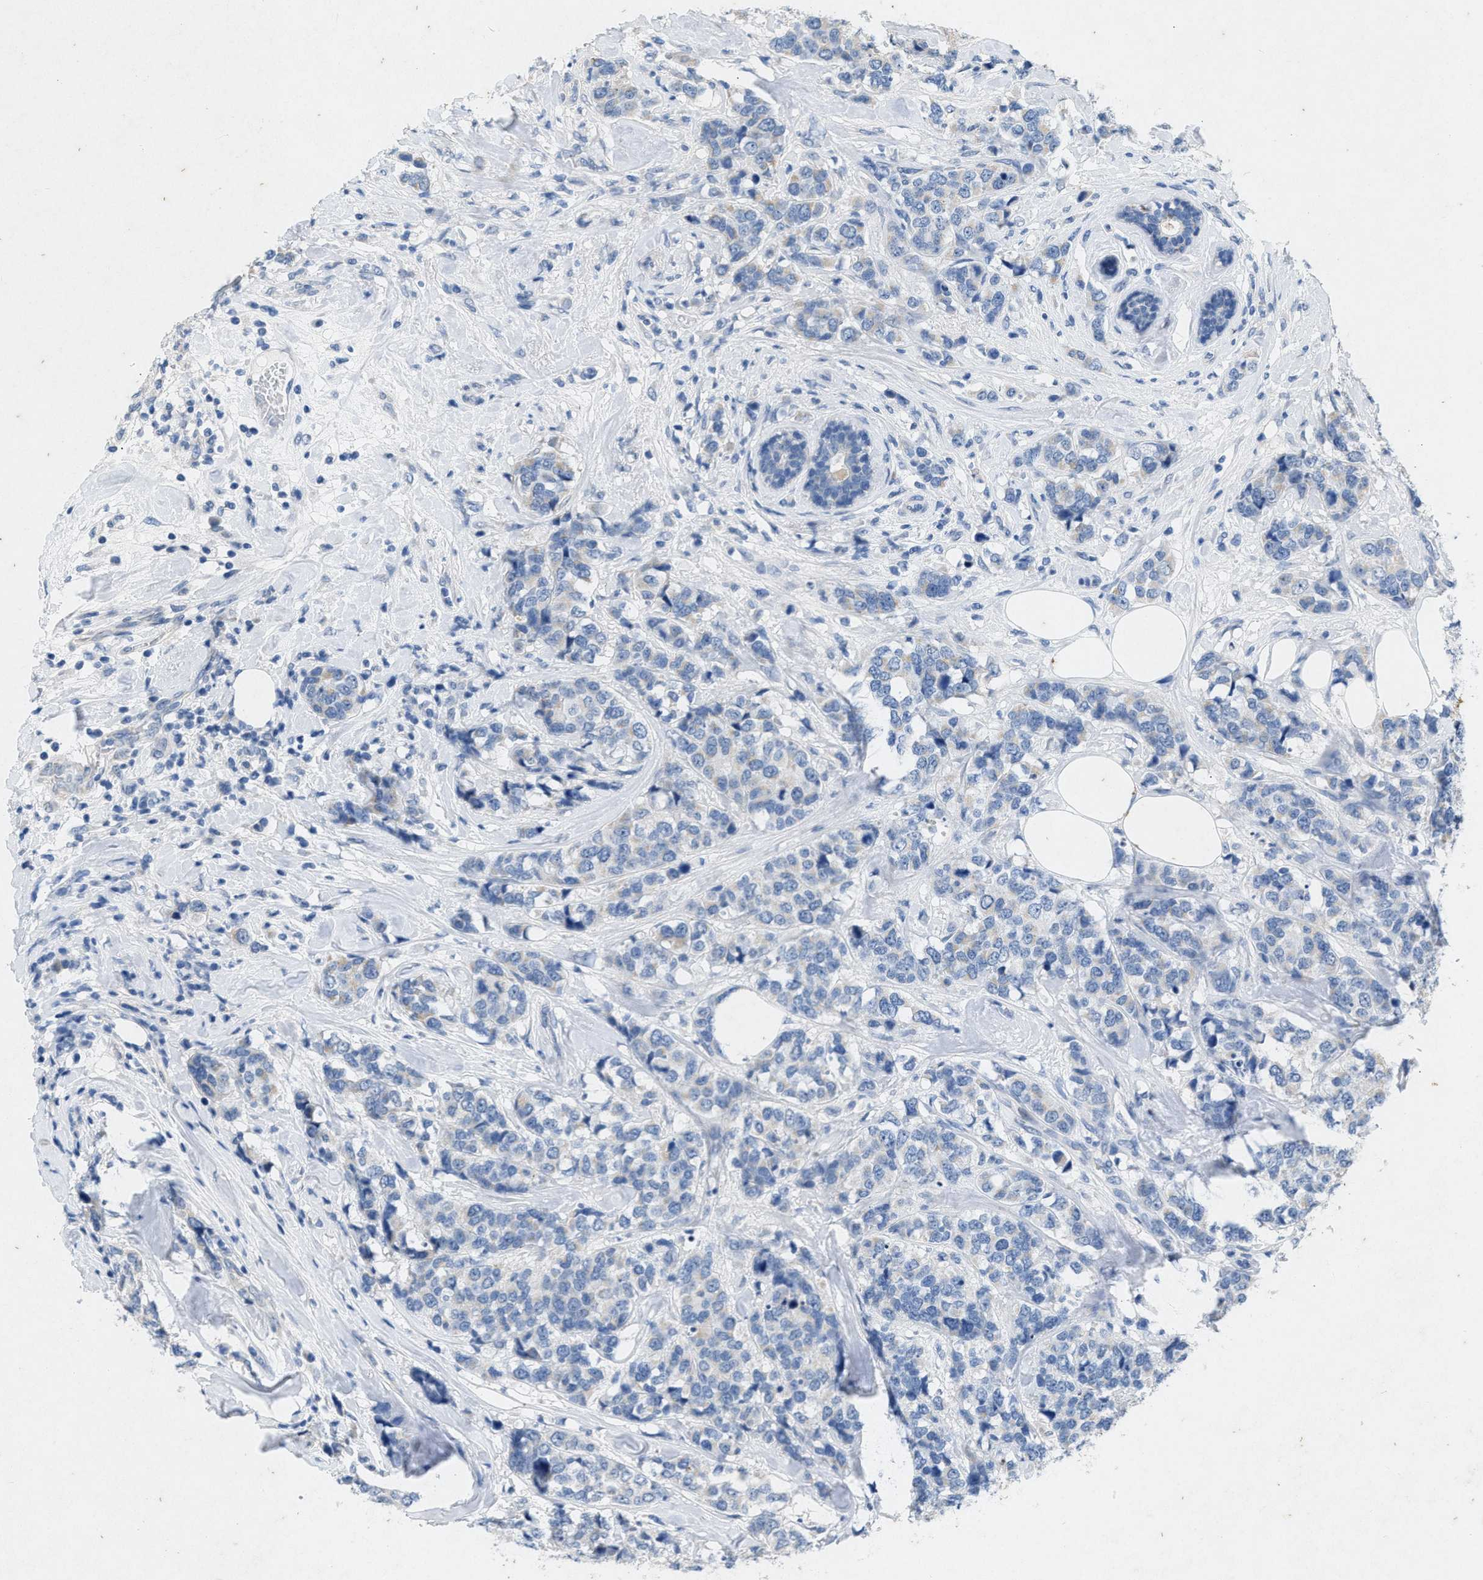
{"staining": {"intensity": "weak", "quantity": "<25%", "location": "cytoplasmic/membranous"}, "tissue": "breast cancer", "cell_type": "Tumor cells", "image_type": "cancer", "snomed": [{"axis": "morphology", "description": "Lobular carcinoma"}, {"axis": "topography", "description": "Breast"}], "caption": "Tumor cells show no significant expression in breast cancer (lobular carcinoma).", "gene": "PRKG2", "patient": {"sex": "female", "age": 59}}